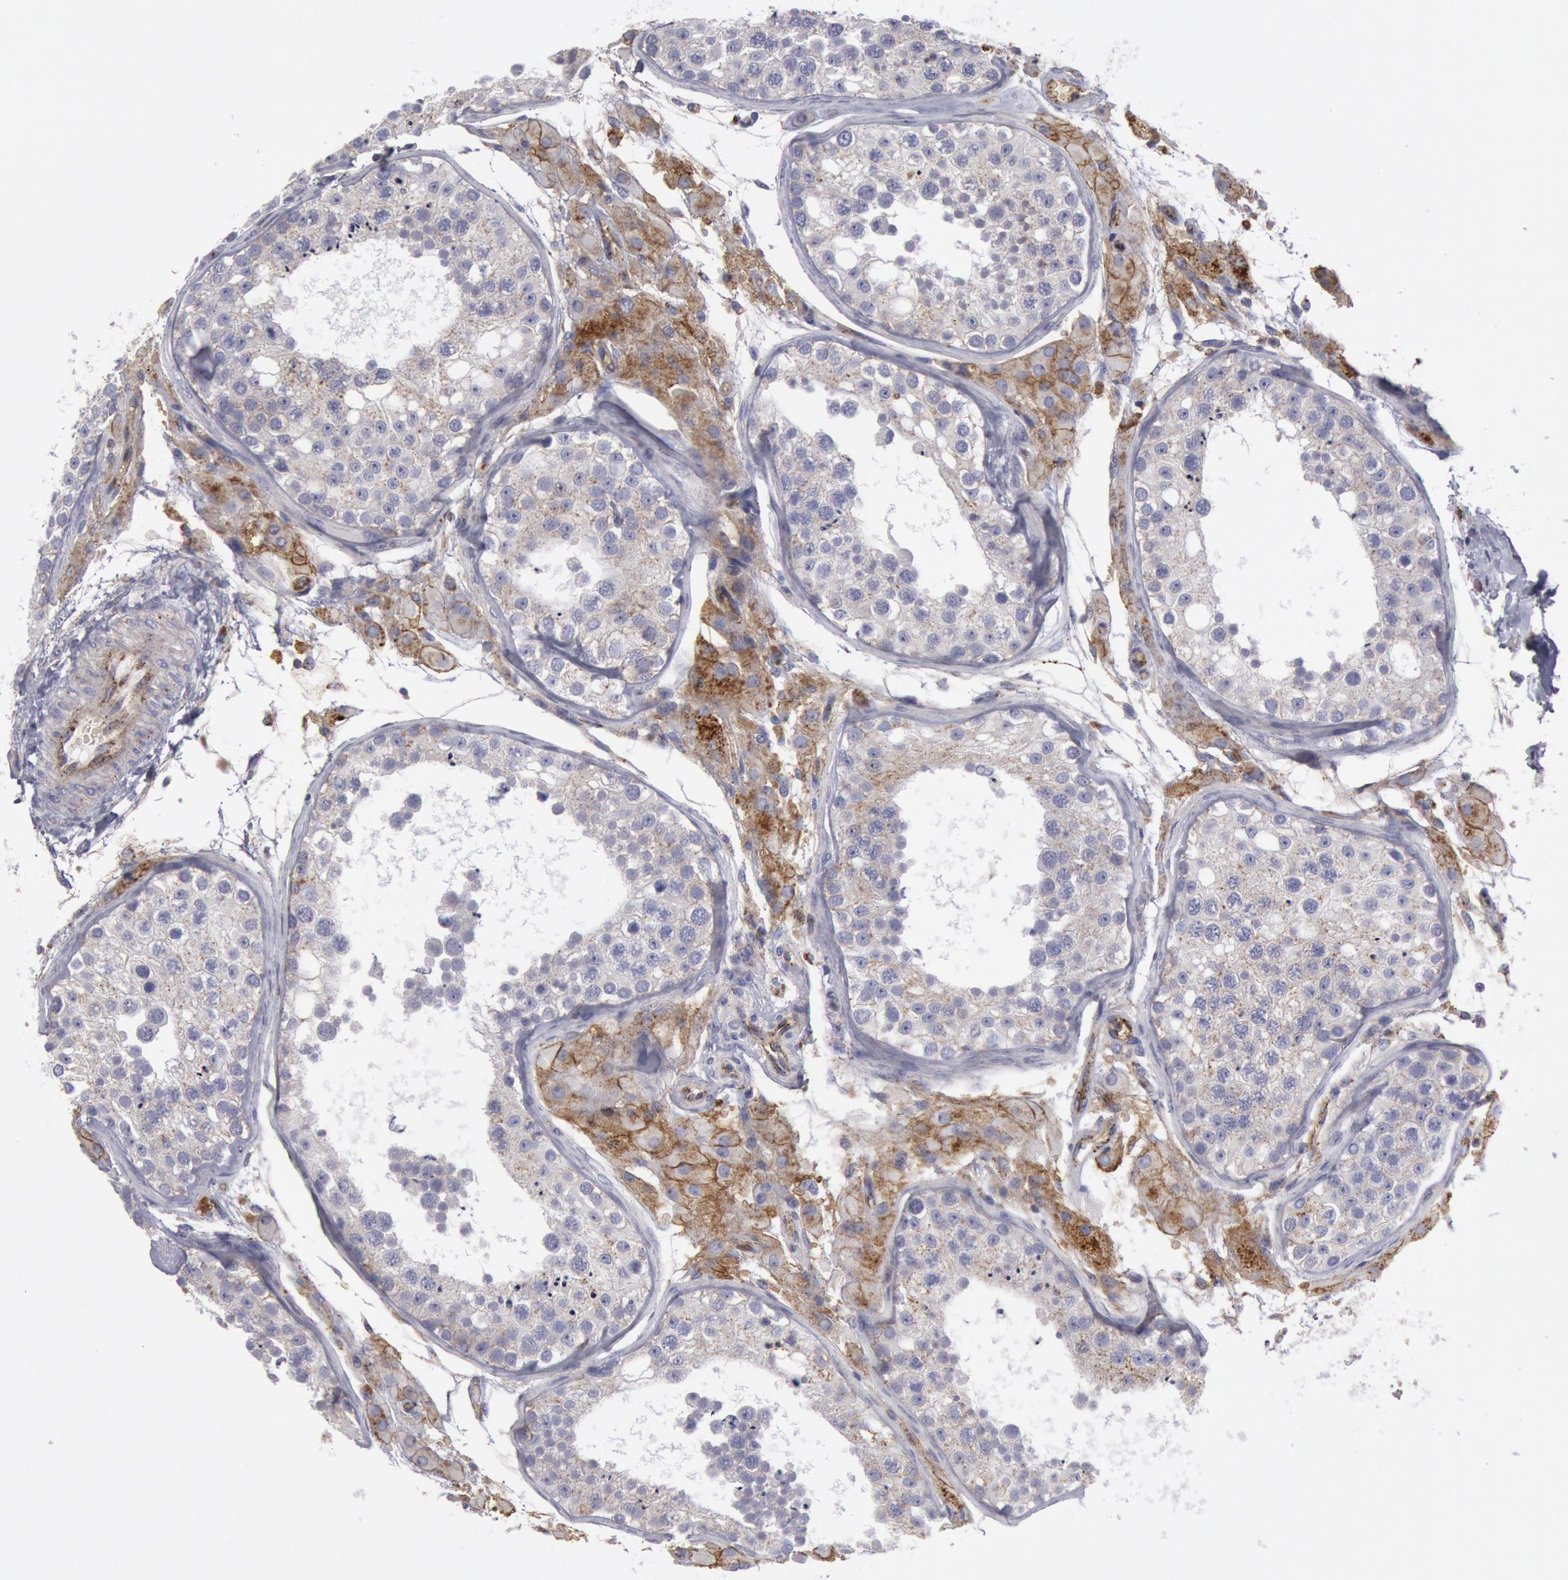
{"staining": {"intensity": "negative", "quantity": "none", "location": "none"}, "tissue": "testis", "cell_type": "Cells in seminiferous ducts", "image_type": "normal", "snomed": [{"axis": "morphology", "description": "Normal tissue, NOS"}, {"axis": "topography", "description": "Testis"}], "caption": "Cells in seminiferous ducts show no significant protein positivity in benign testis. (Brightfield microscopy of DAB (3,3'-diaminobenzidine) IHC at high magnification).", "gene": "FLOT1", "patient": {"sex": "male", "age": 26}}